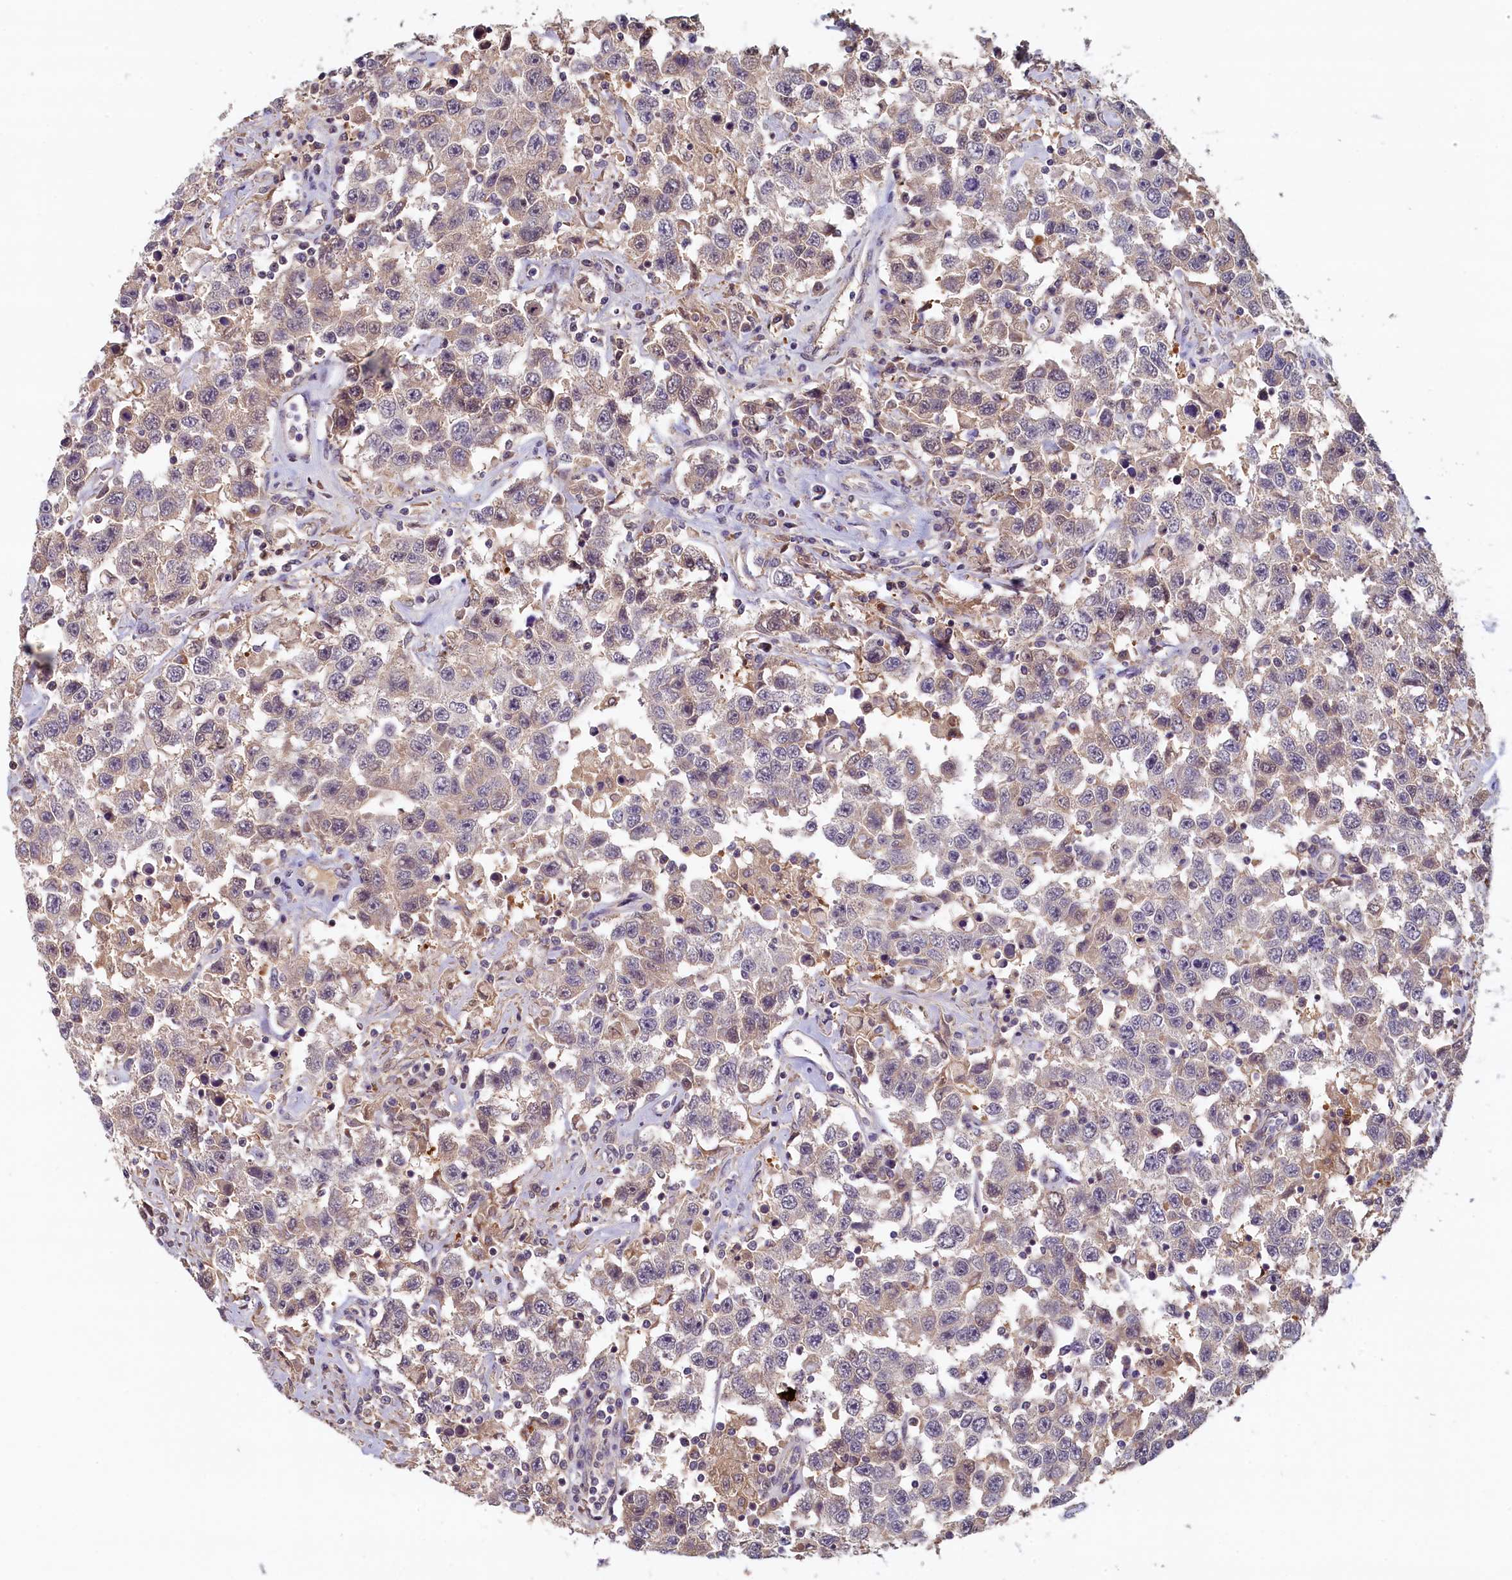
{"staining": {"intensity": "weak", "quantity": "25%-75%", "location": "cytoplasmic/membranous"}, "tissue": "testis cancer", "cell_type": "Tumor cells", "image_type": "cancer", "snomed": [{"axis": "morphology", "description": "Seminoma, NOS"}, {"axis": "topography", "description": "Testis"}], "caption": "A brown stain shows weak cytoplasmic/membranous staining of a protein in testis cancer tumor cells. Nuclei are stained in blue.", "gene": "NUBP2", "patient": {"sex": "male", "age": 41}}